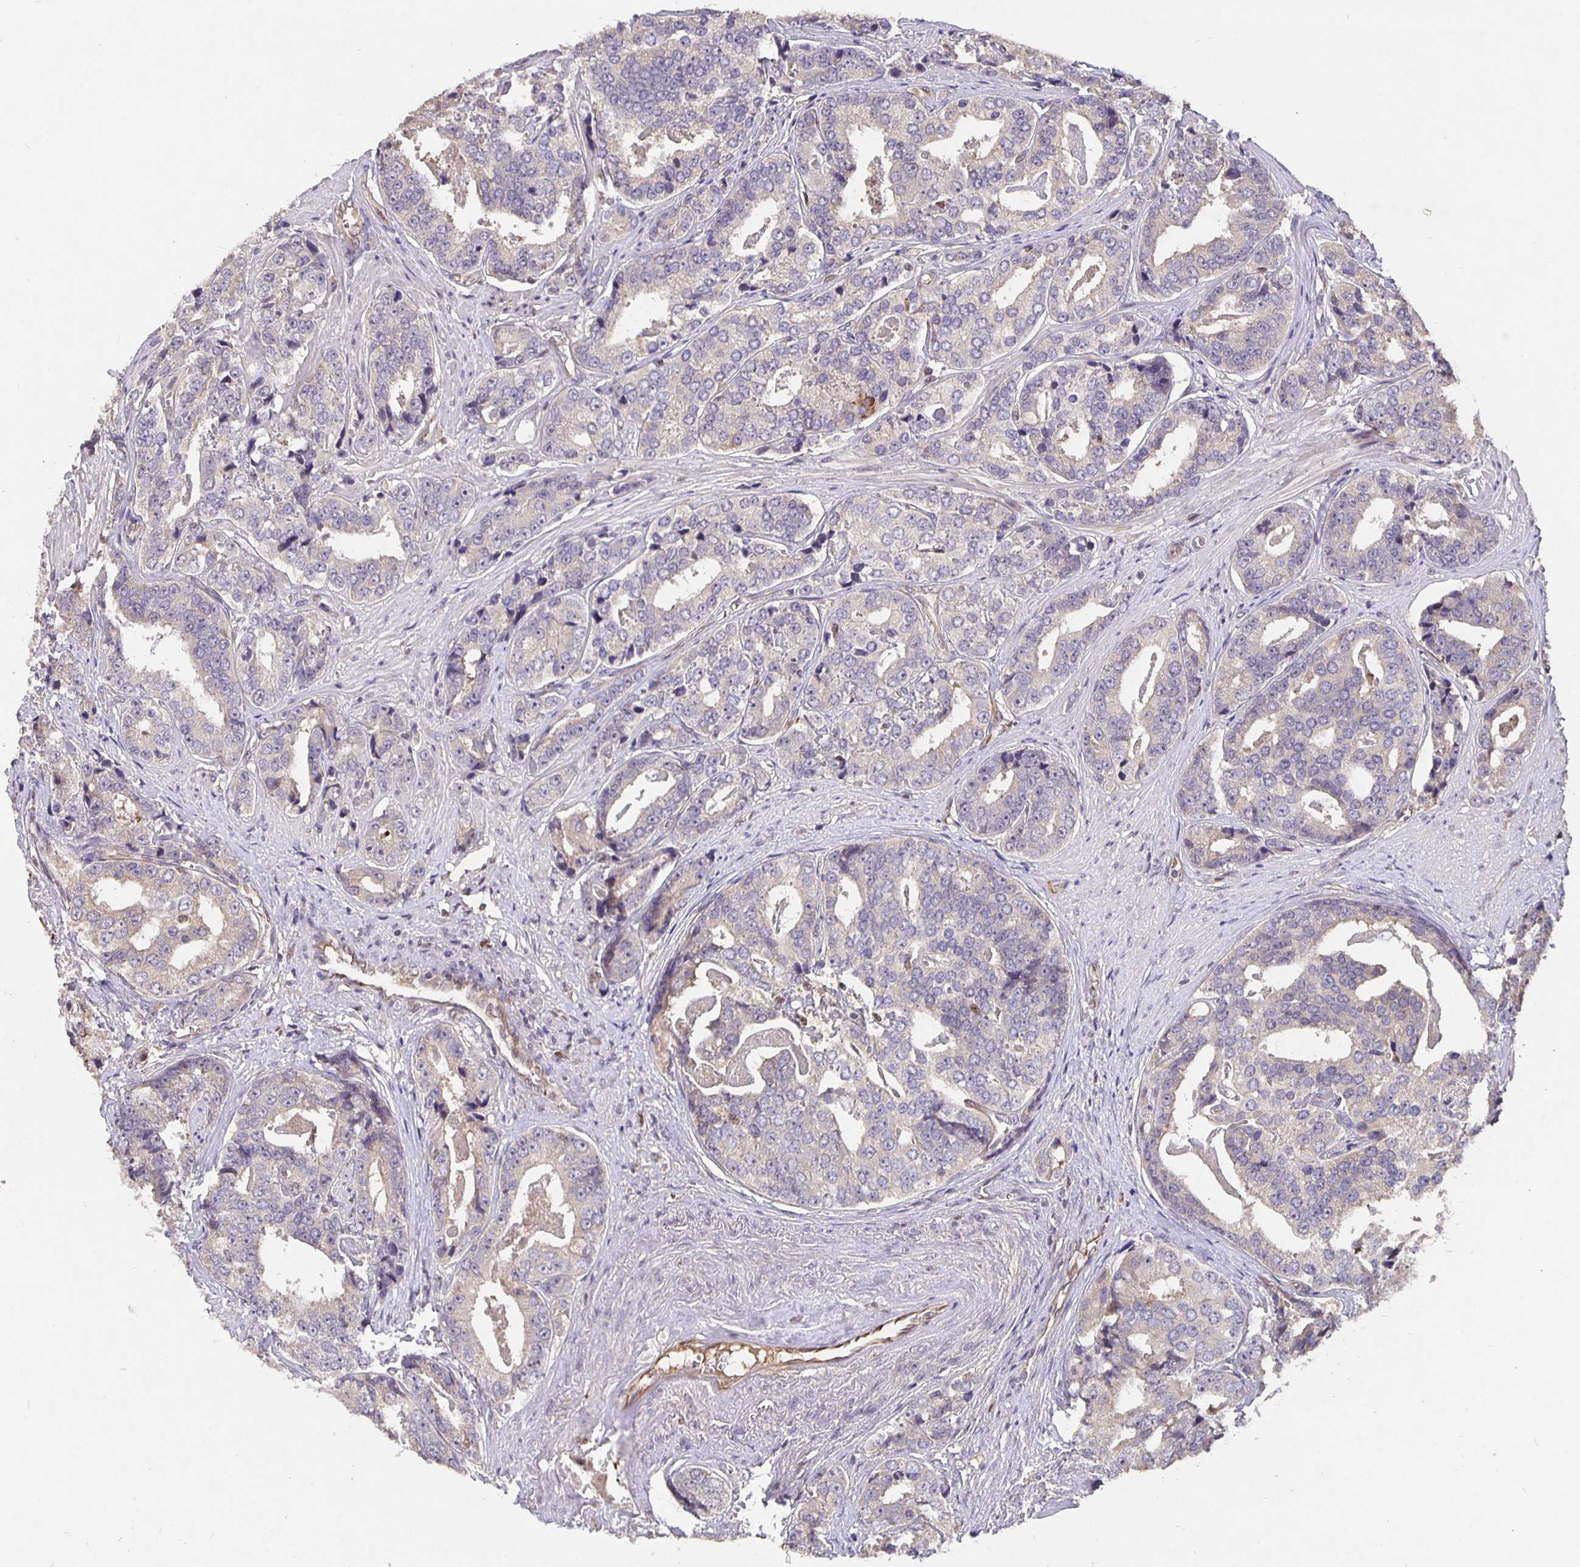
{"staining": {"intensity": "weak", "quantity": "<25%", "location": "cytoplasmic/membranous"}, "tissue": "prostate cancer", "cell_type": "Tumor cells", "image_type": "cancer", "snomed": [{"axis": "morphology", "description": "Adenocarcinoma, High grade"}, {"axis": "topography", "description": "Prostate"}], "caption": "Protein analysis of prostate cancer (adenocarcinoma (high-grade)) exhibits no significant staining in tumor cells.", "gene": "NOG", "patient": {"sex": "male", "age": 71}}